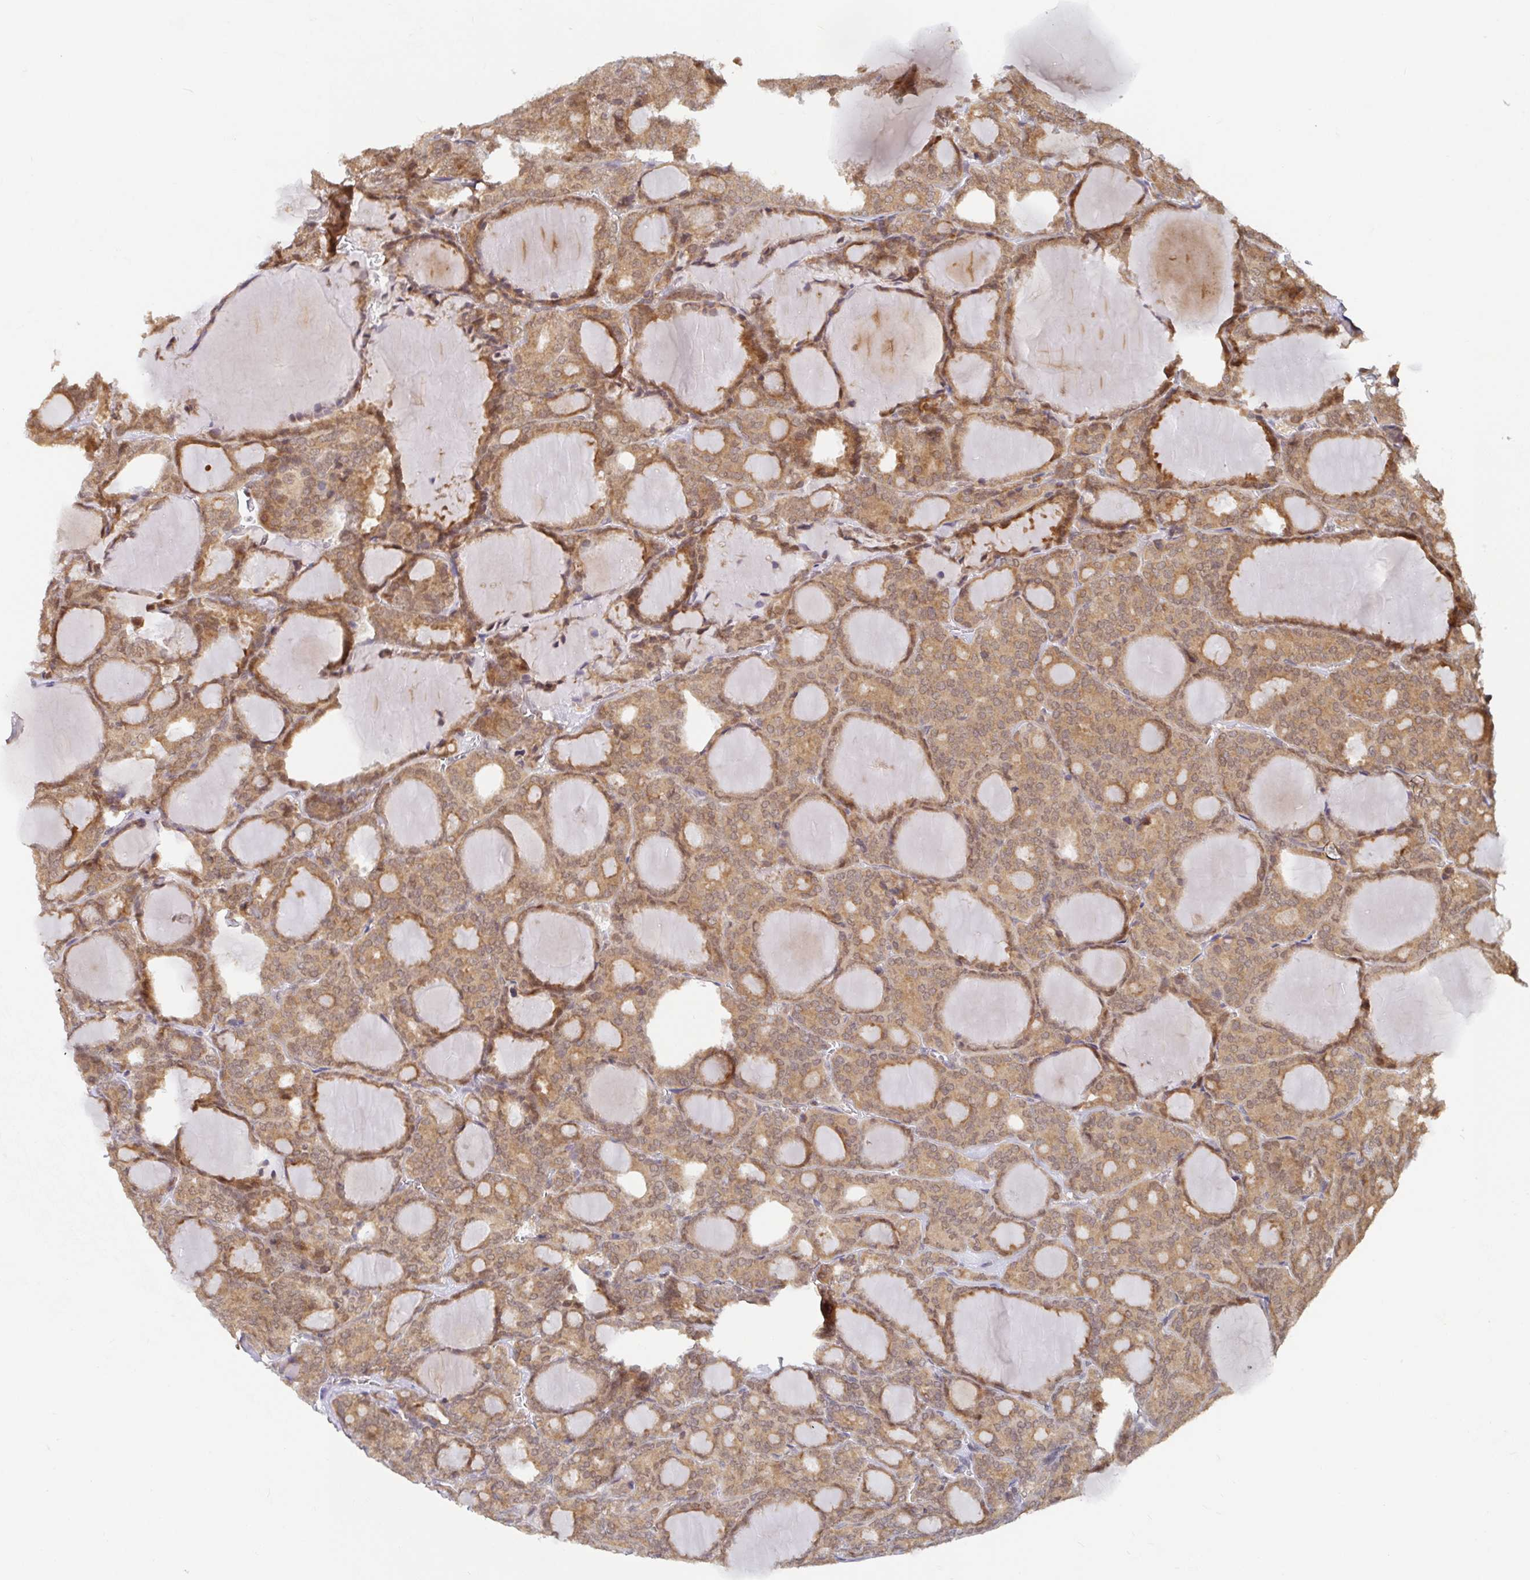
{"staining": {"intensity": "moderate", "quantity": ">75%", "location": "cytoplasmic/membranous"}, "tissue": "thyroid cancer", "cell_type": "Tumor cells", "image_type": "cancer", "snomed": [{"axis": "morphology", "description": "Follicular adenoma carcinoma, NOS"}, {"axis": "topography", "description": "Thyroid gland"}], "caption": "Immunohistochemistry (IHC) staining of thyroid follicular adenoma carcinoma, which exhibits medium levels of moderate cytoplasmic/membranous staining in approximately >75% of tumor cells indicating moderate cytoplasmic/membranous protein positivity. The staining was performed using DAB (3,3'-diaminobenzidine) (brown) for protein detection and nuclei were counterstained in hematoxylin (blue).", "gene": "ALG1", "patient": {"sex": "male", "age": 74}}